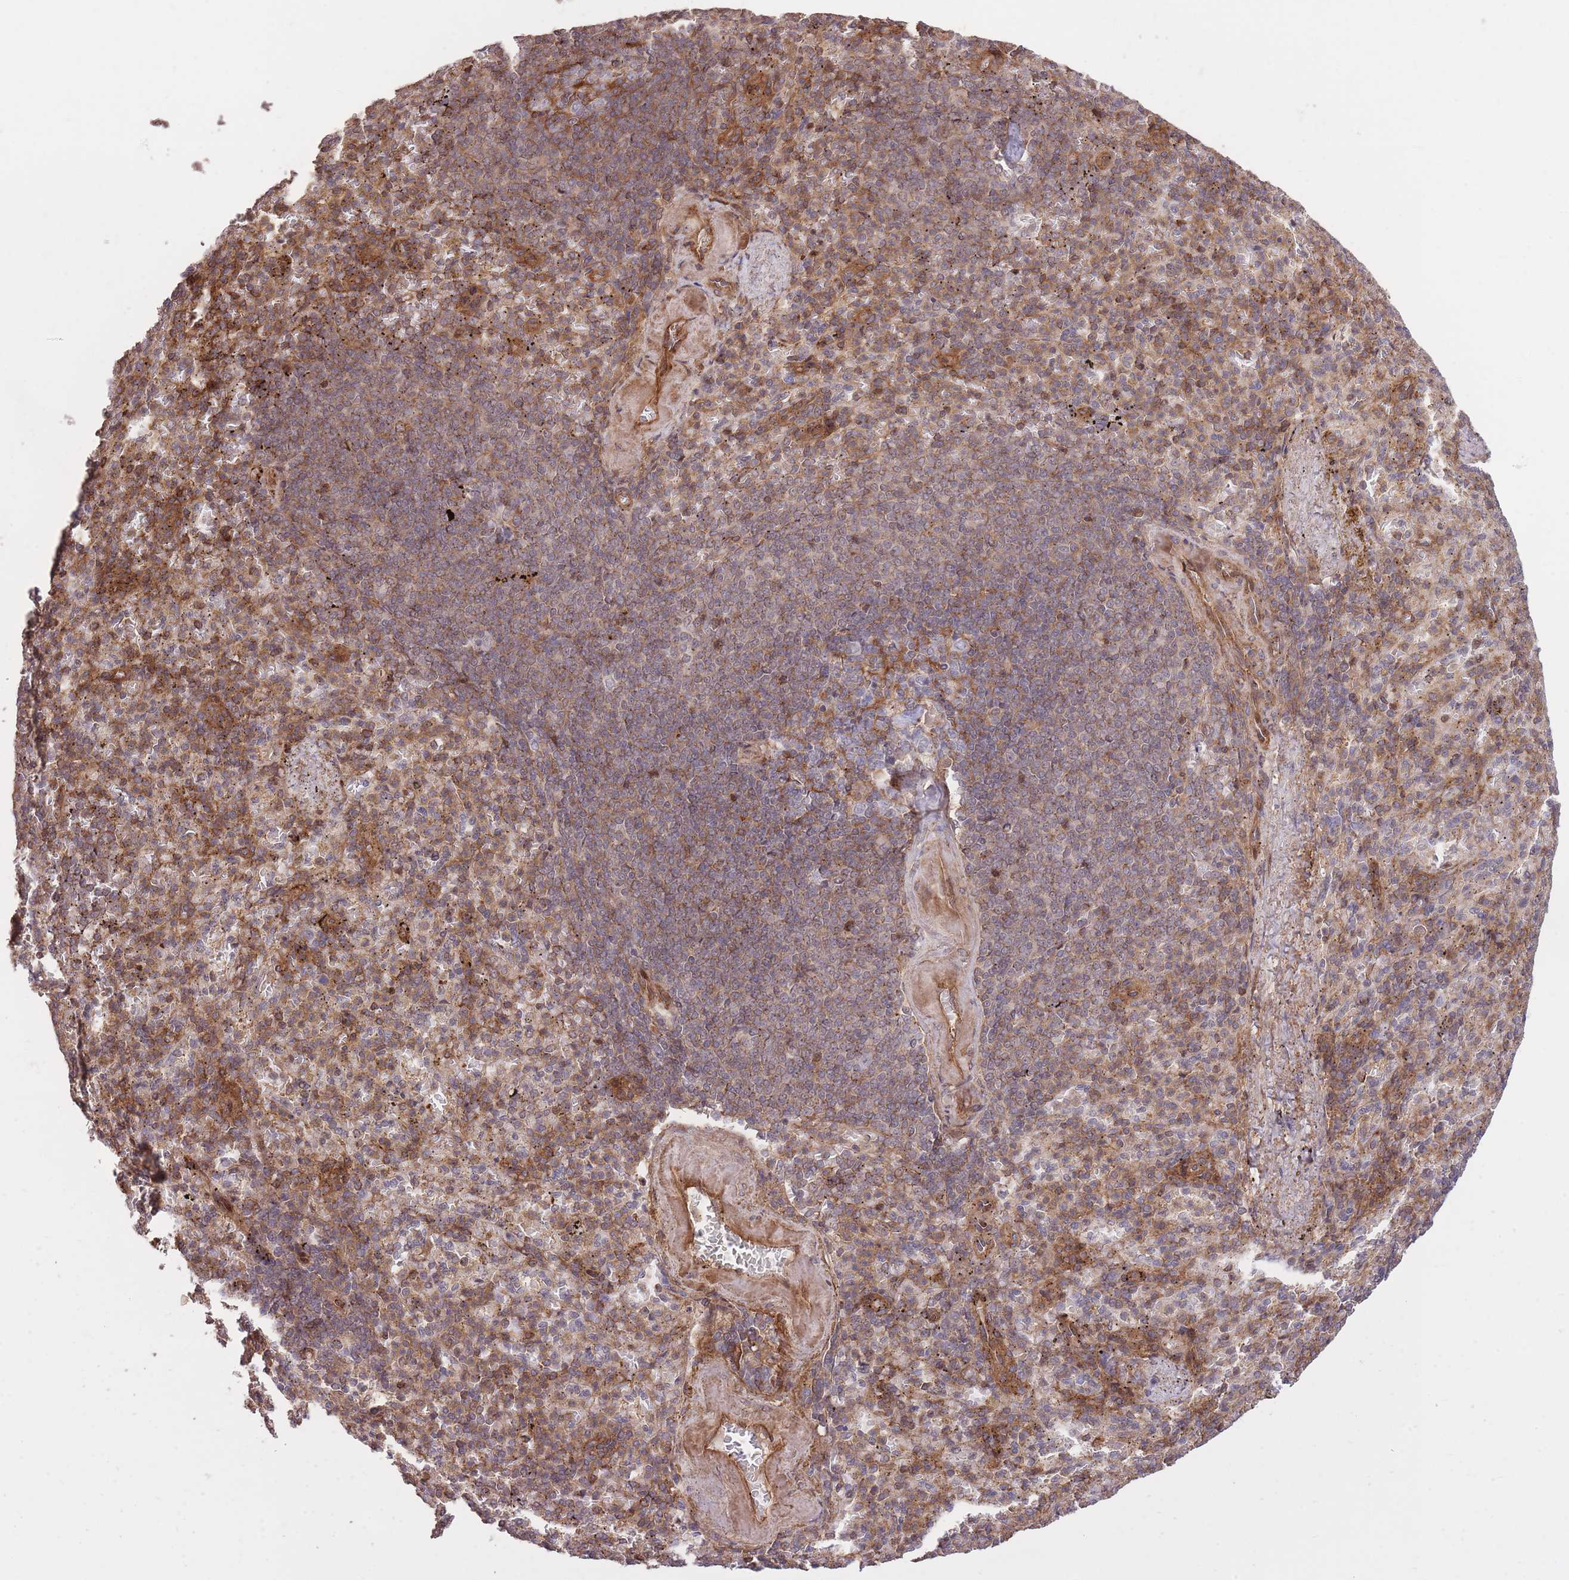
{"staining": {"intensity": "moderate", "quantity": ">75%", "location": "cytoplasmic/membranous"}, "tissue": "spleen", "cell_type": "Cells in red pulp", "image_type": "normal", "snomed": [{"axis": "morphology", "description": "Normal tissue, NOS"}, {"axis": "topography", "description": "Spleen"}], "caption": "Immunohistochemistry (IHC) photomicrograph of benign spleen stained for a protein (brown), which displays medium levels of moderate cytoplasmic/membranous positivity in approximately >75% of cells in red pulp.", "gene": "PLD1", "patient": {"sex": "female", "age": 74}}